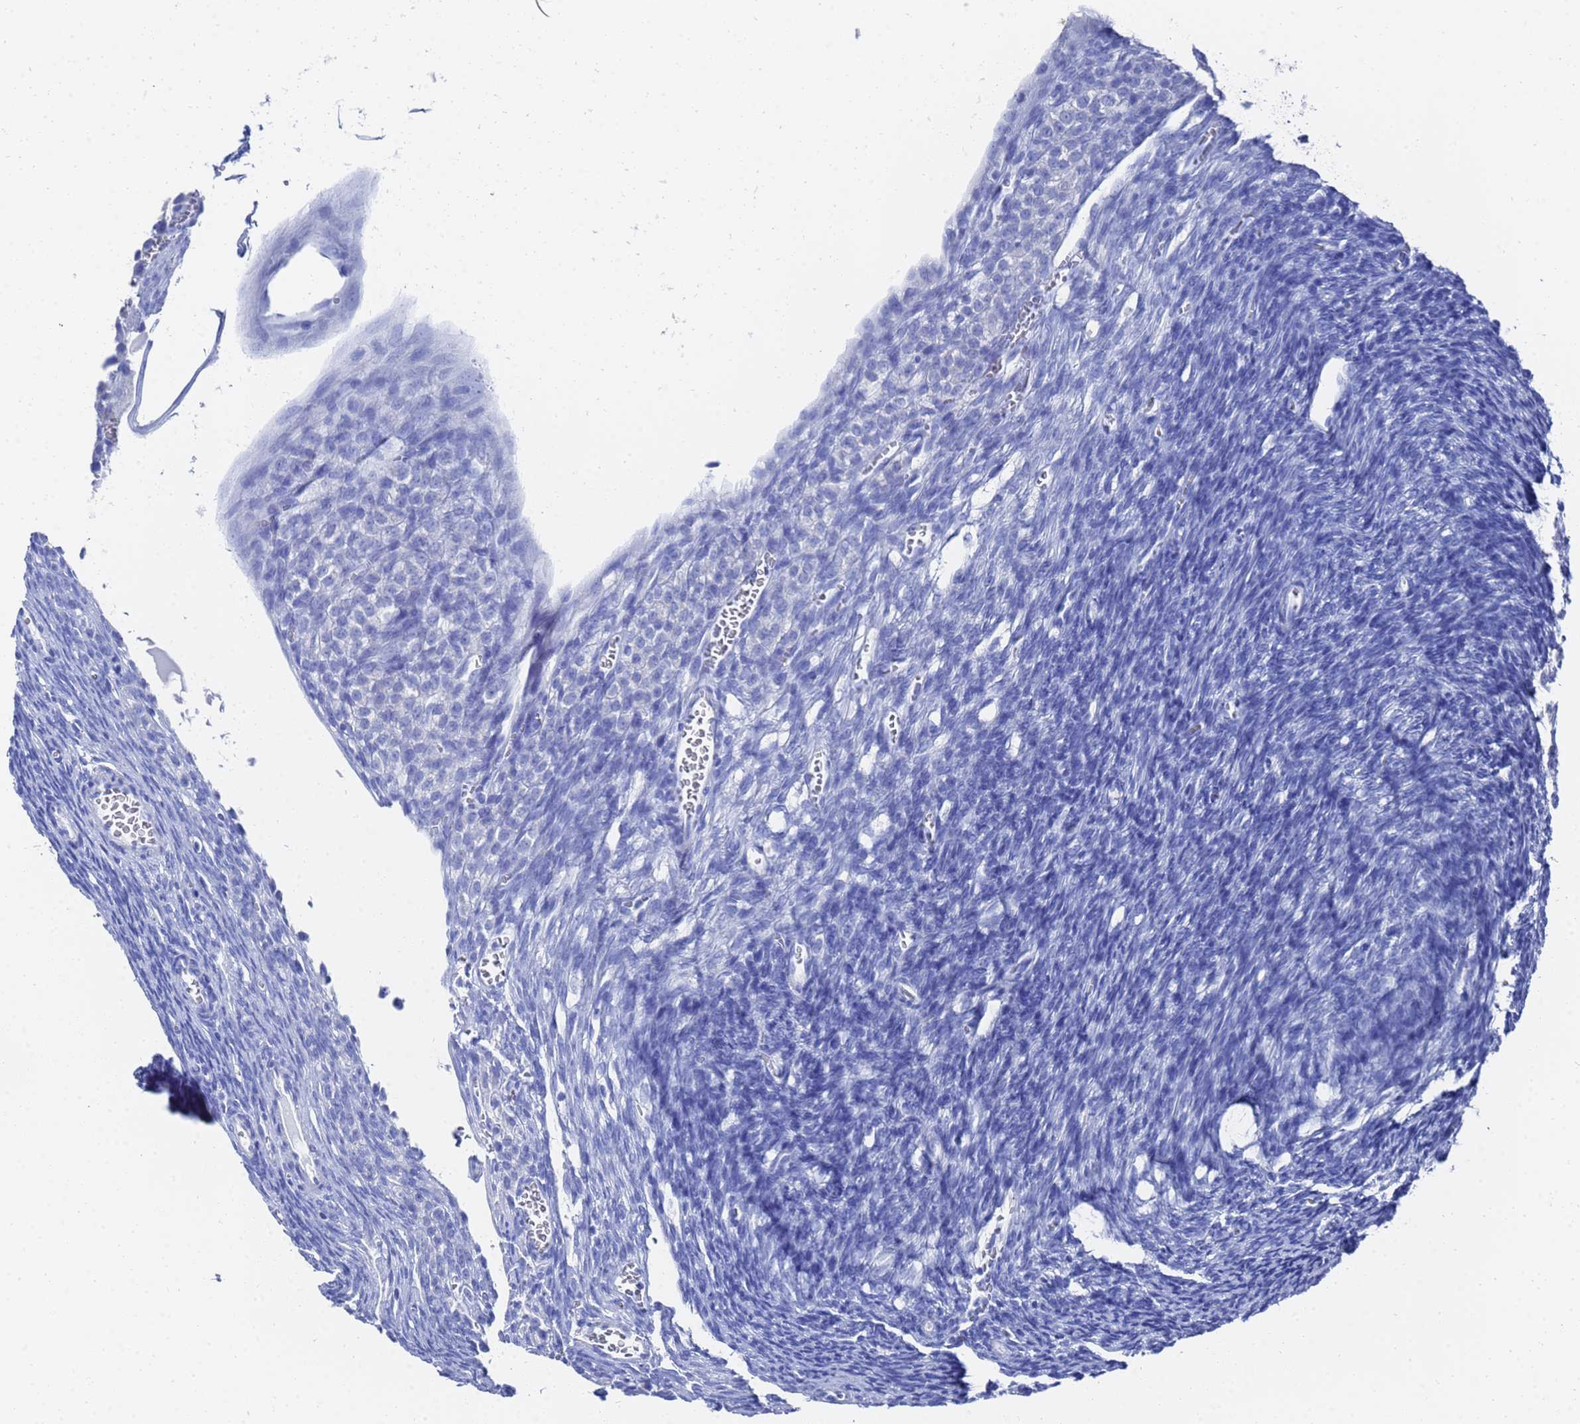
{"staining": {"intensity": "negative", "quantity": "none", "location": "none"}, "tissue": "ovary", "cell_type": "Ovarian stroma cells", "image_type": "normal", "snomed": [{"axis": "morphology", "description": "Normal tissue, NOS"}, {"axis": "topography", "description": "Ovary"}], "caption": "Photomicrograph shows no protein expression in ovarian stroma cells of normal ovary.", "gene": "GGT1", "patient": {"sex": "female", "age": 39}}